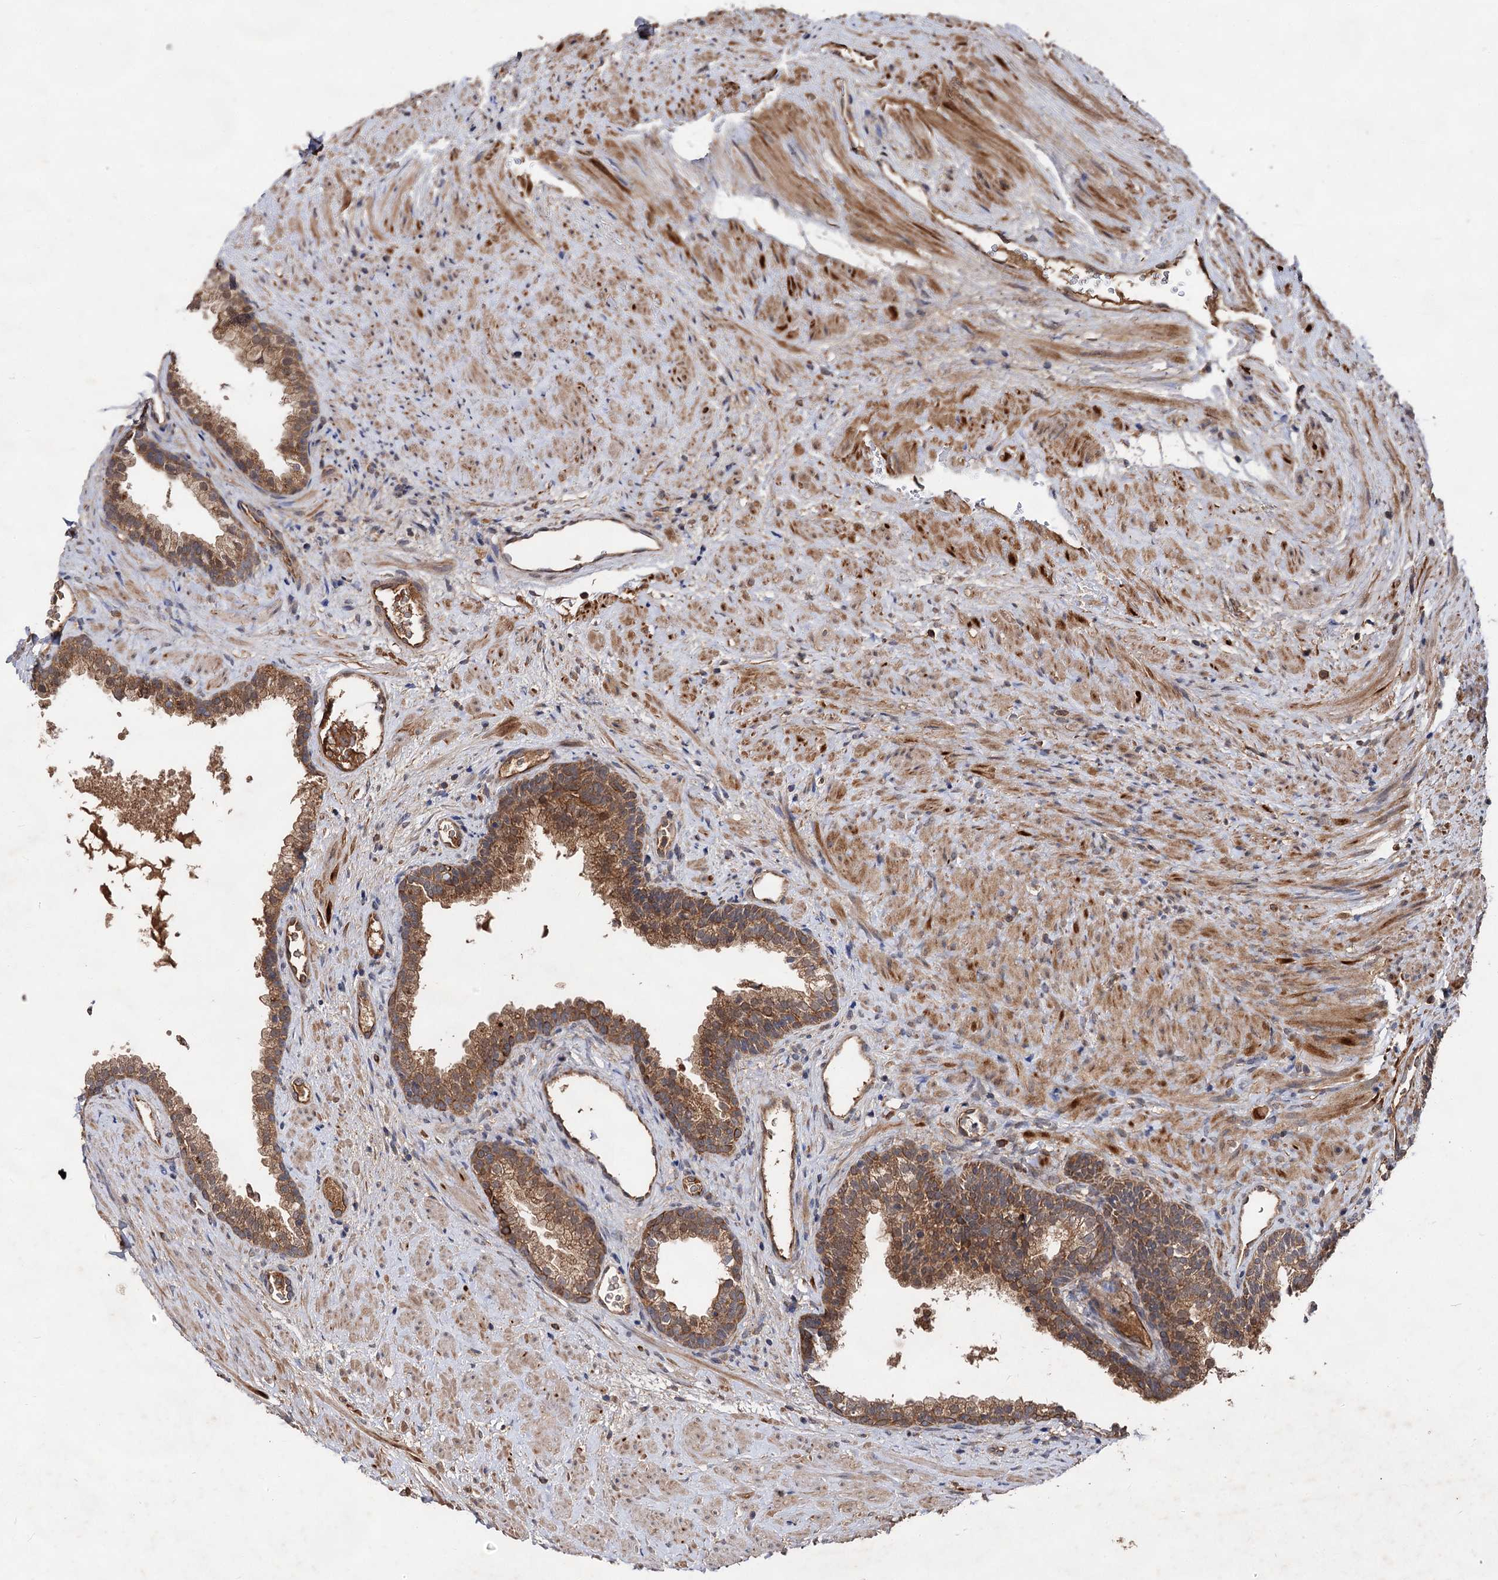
{"staining": {"intensity": "moderate", "quantity": ">75%", "location": "cytoplasmic/membranous"}, "tissue": "prostate", "cell_type": "Glandular cells", "image_type": "normal", "snomed": [{"axis": "morphology", "description": "Normal tissue, NOS"}, {"axis": "topography", "description": "Prostate"}], "caption": "Brown immunohistochemical staining in unremarkable human prostate displays moderate cytoplasmic/membranous expression in approximately >75% of glandular cells. Immunohistochemistry stains the protein in brown and the nuclei are stained blue.", "gene": "TEX9", "patient": {"sex": "male", "age": 76}}